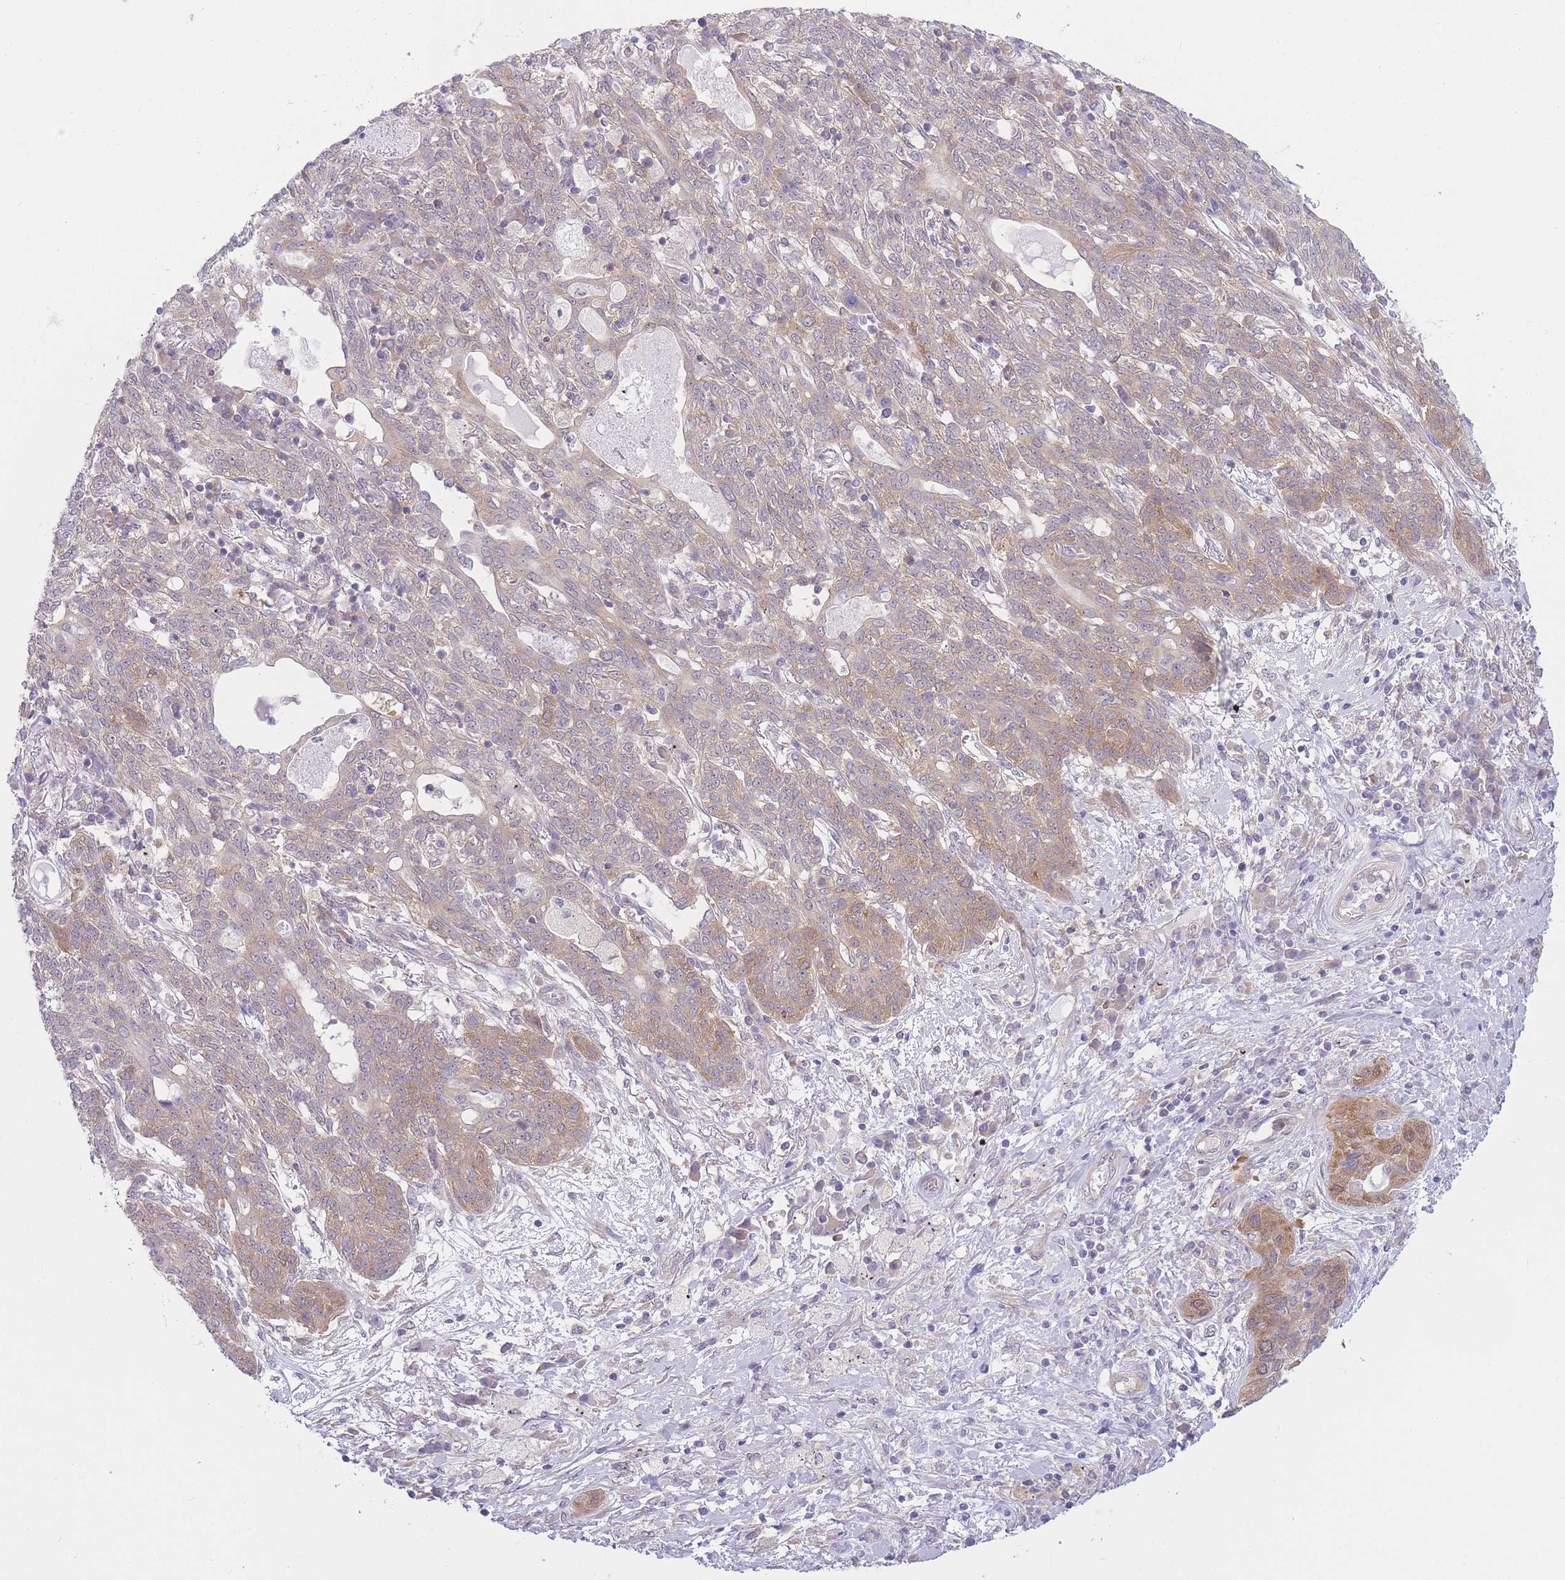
{"staining": {"intensity": "moderate", "quantity": "<25%", "location": "cytoplasmic/membranous"}, "tissue": "lung cancer", "cell_type": "Tumor cells", "image_type": "cancer", "snomed": [{"axis": "morphology", "description": "Squamous cell carcinoma, NOS"}, {"axis": "topography", "description": "Lung"}], "caption": "Immunohistochemical staining of squamous cell carcinoma (lung) shows low levels of moderate cytoplasmic/membranous staining in about <25% of tumor cells.", "gene": "PFDN6", "patient": {"sex": "female", "age": 70}}